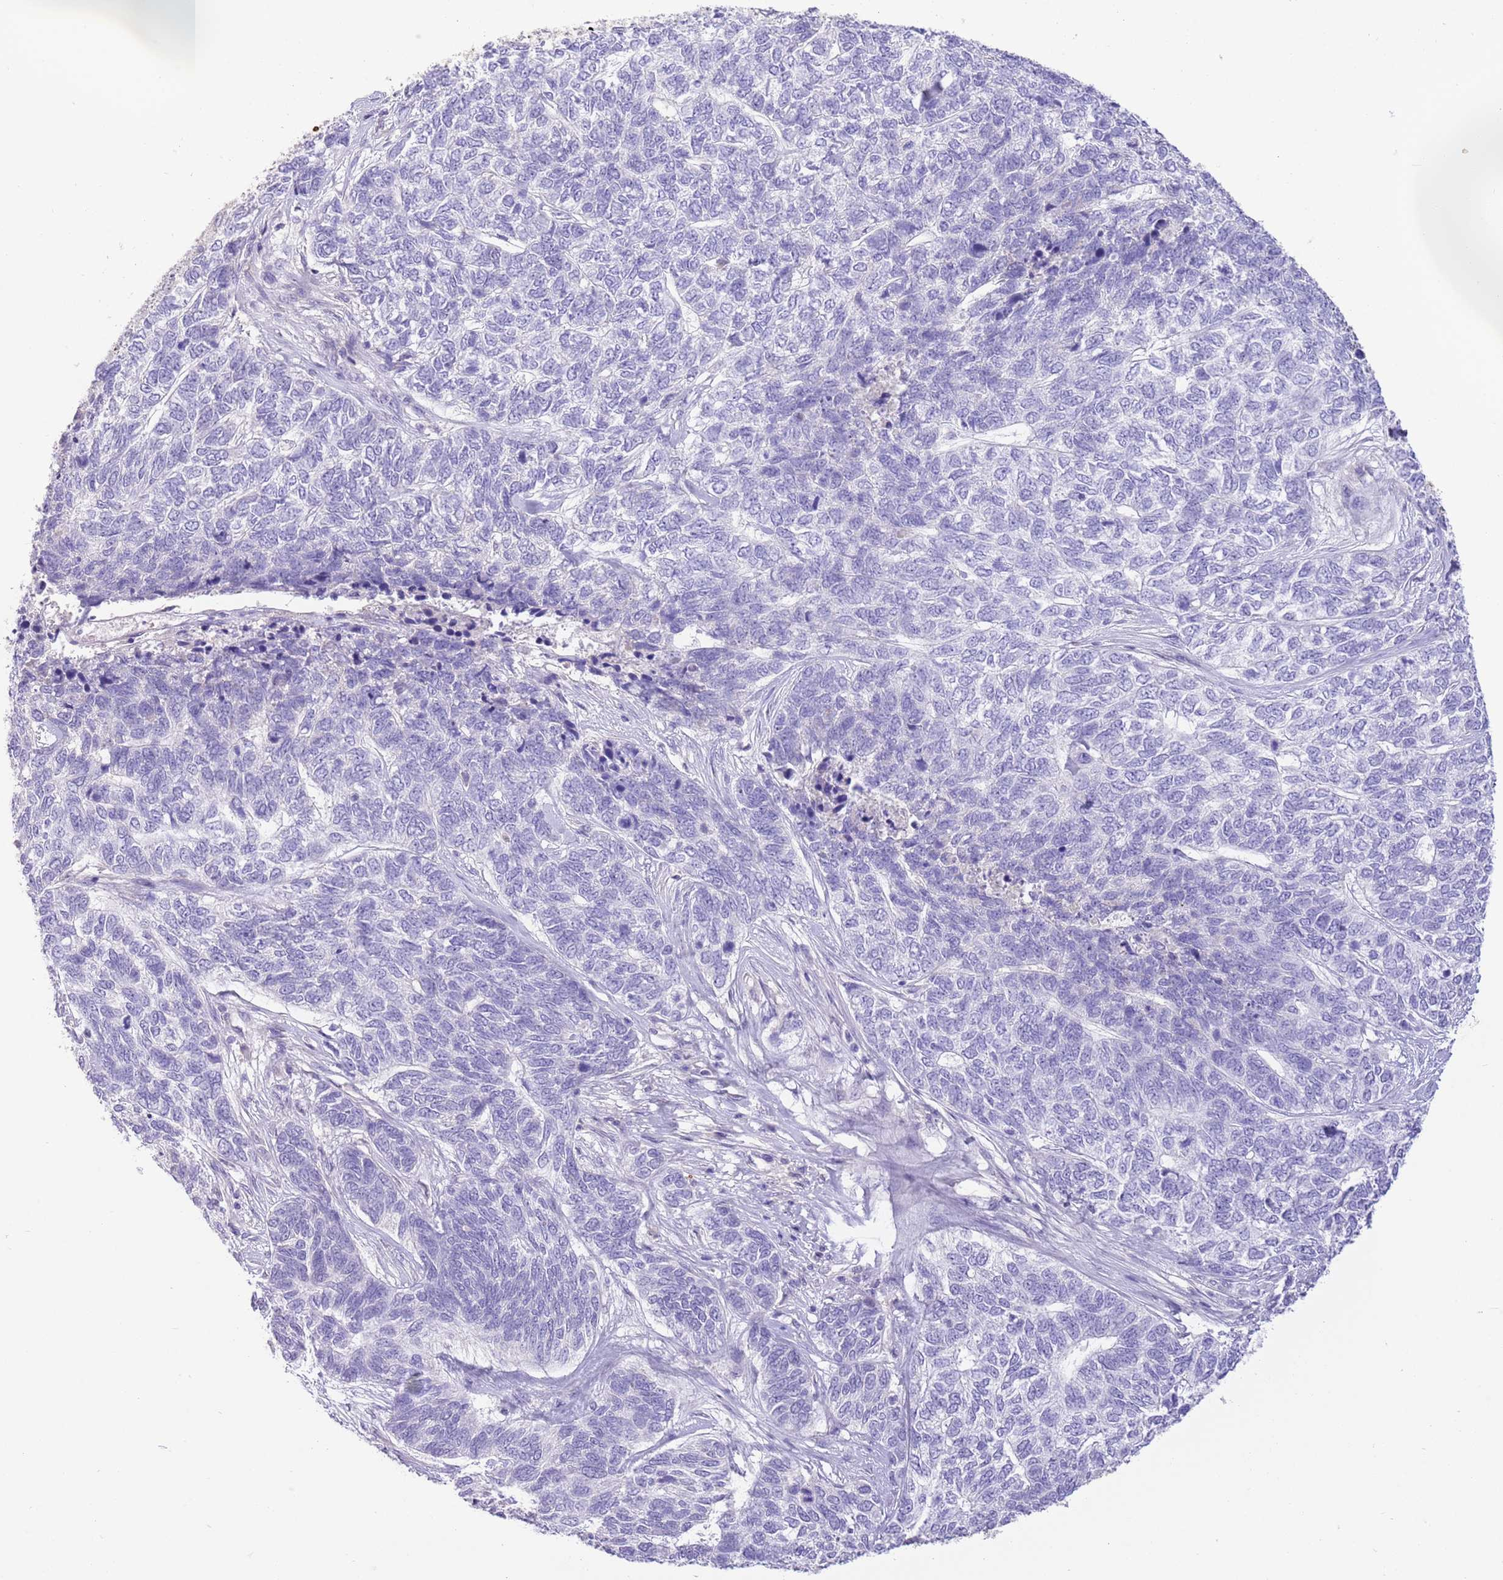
{"staining": {"intensity": "negative", "quantity": "none", "location": "none"}, "tissue": "skin cancer", "cell_type": "Tumor cells", "image_type": "cancer", "snomed": [{"axis": "morphology", "description": "Basal cell carcinoma"}, {"axis": "topography", "description": "Skin"}], "caption": "The immunohistochemistry (IHC) image has no significant expression in tumor cells of skin basal cell carcinoma tissue.", "gene": "SFTPA1", "patient": {"sex": "female", "age": 65}}